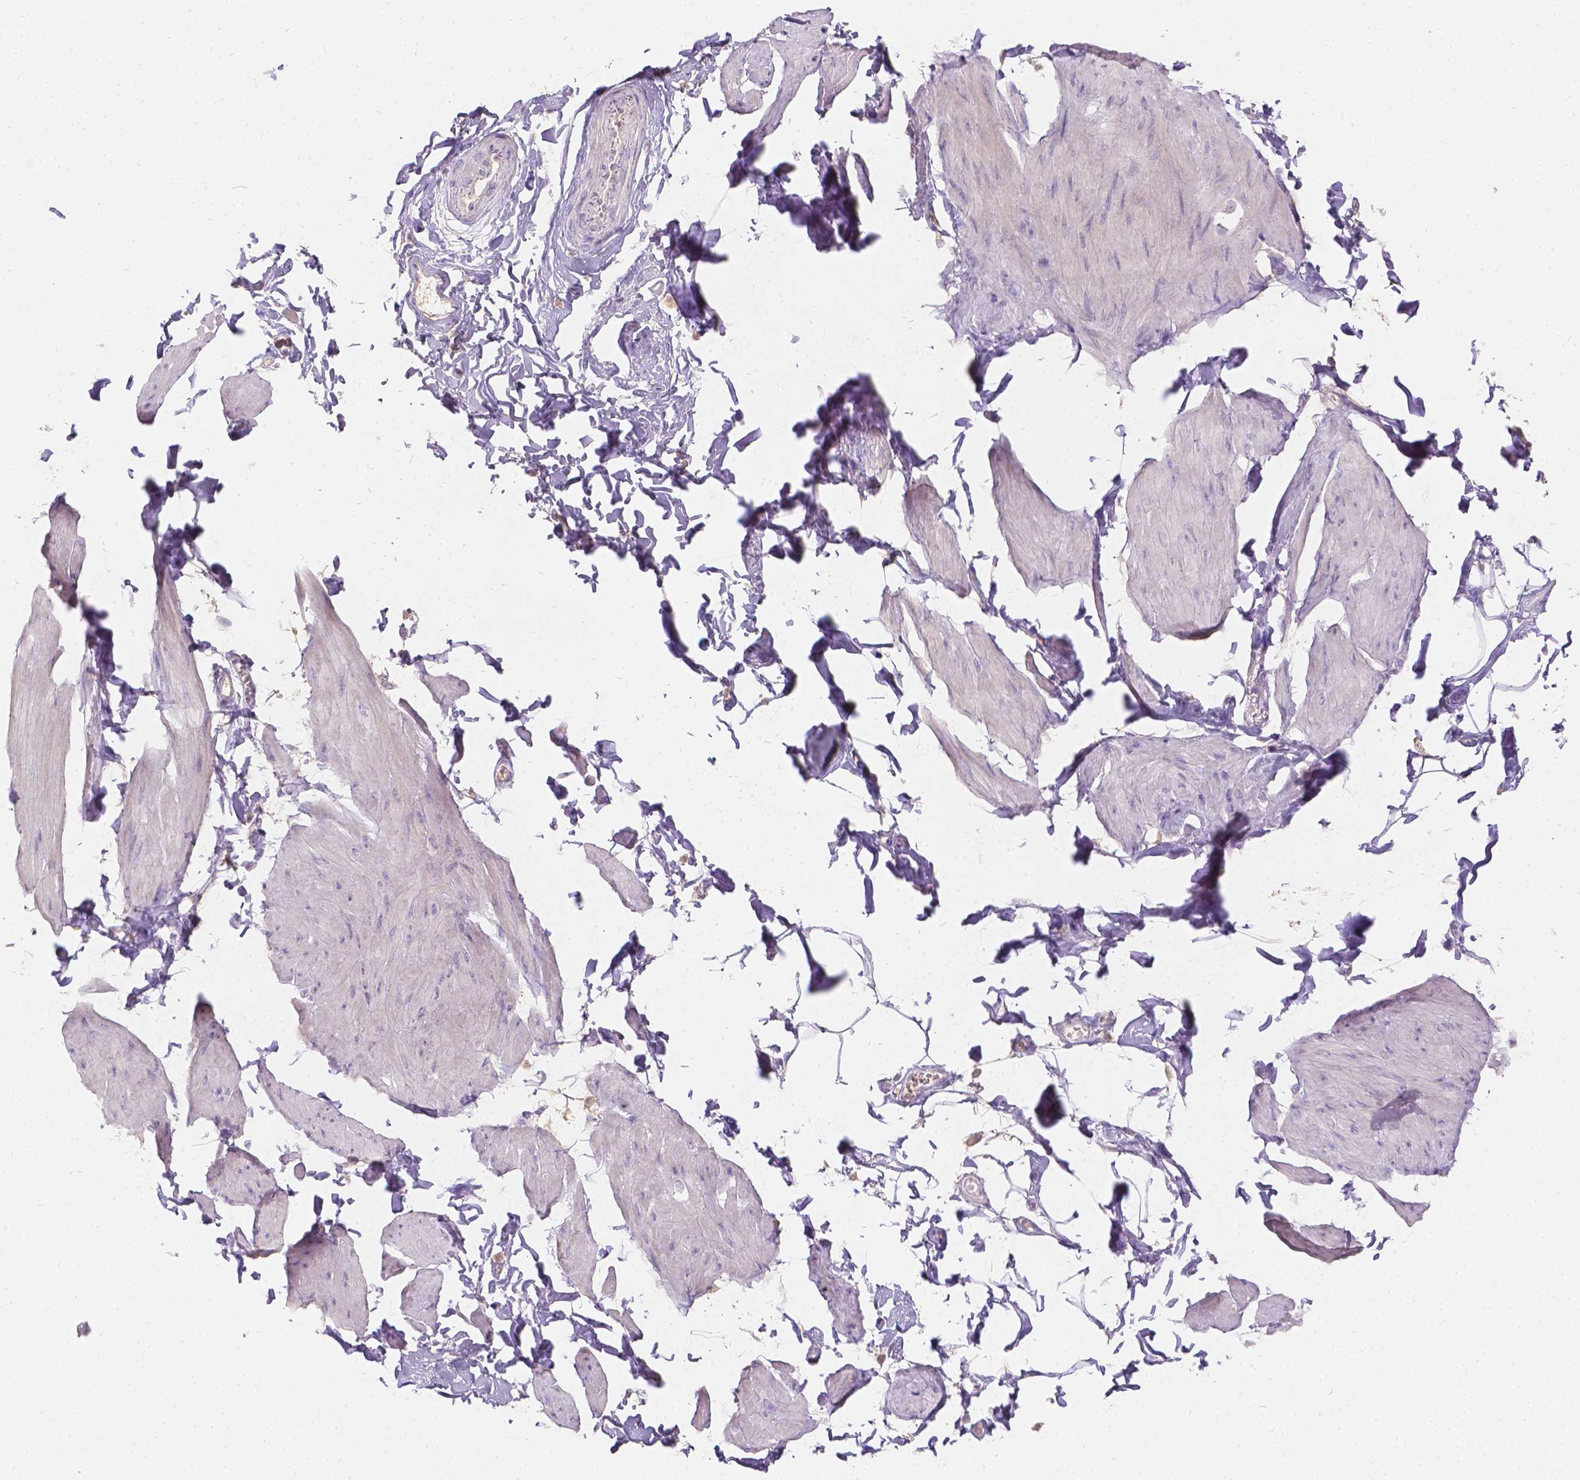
{"staining": {"intensity": "negative", "quantity": "none", "location": "none"}, "tissue": "smooth muscle", "cell_type": "Smooth muscle cells", "image_type": "normal", "snomed": [{"axis": "morphology", "description": "Normal tissue, NOS"}, {"axis": "topography", "description": "Adipose tissue"}, {"axis": "topography", "description": "Smooth muscle"}, {"axis": "topography", "description": "Peripheral nerve tissue"}], "caption": "The image shows no staining of smooth muscle cells in normal smooth muscle. The staining is performed using DAB brown chromogen with nuclei counter-stained in using hematoxylin.", "gene": "DCAF4L1", "patient": {"sex": "male", "age": 83}}